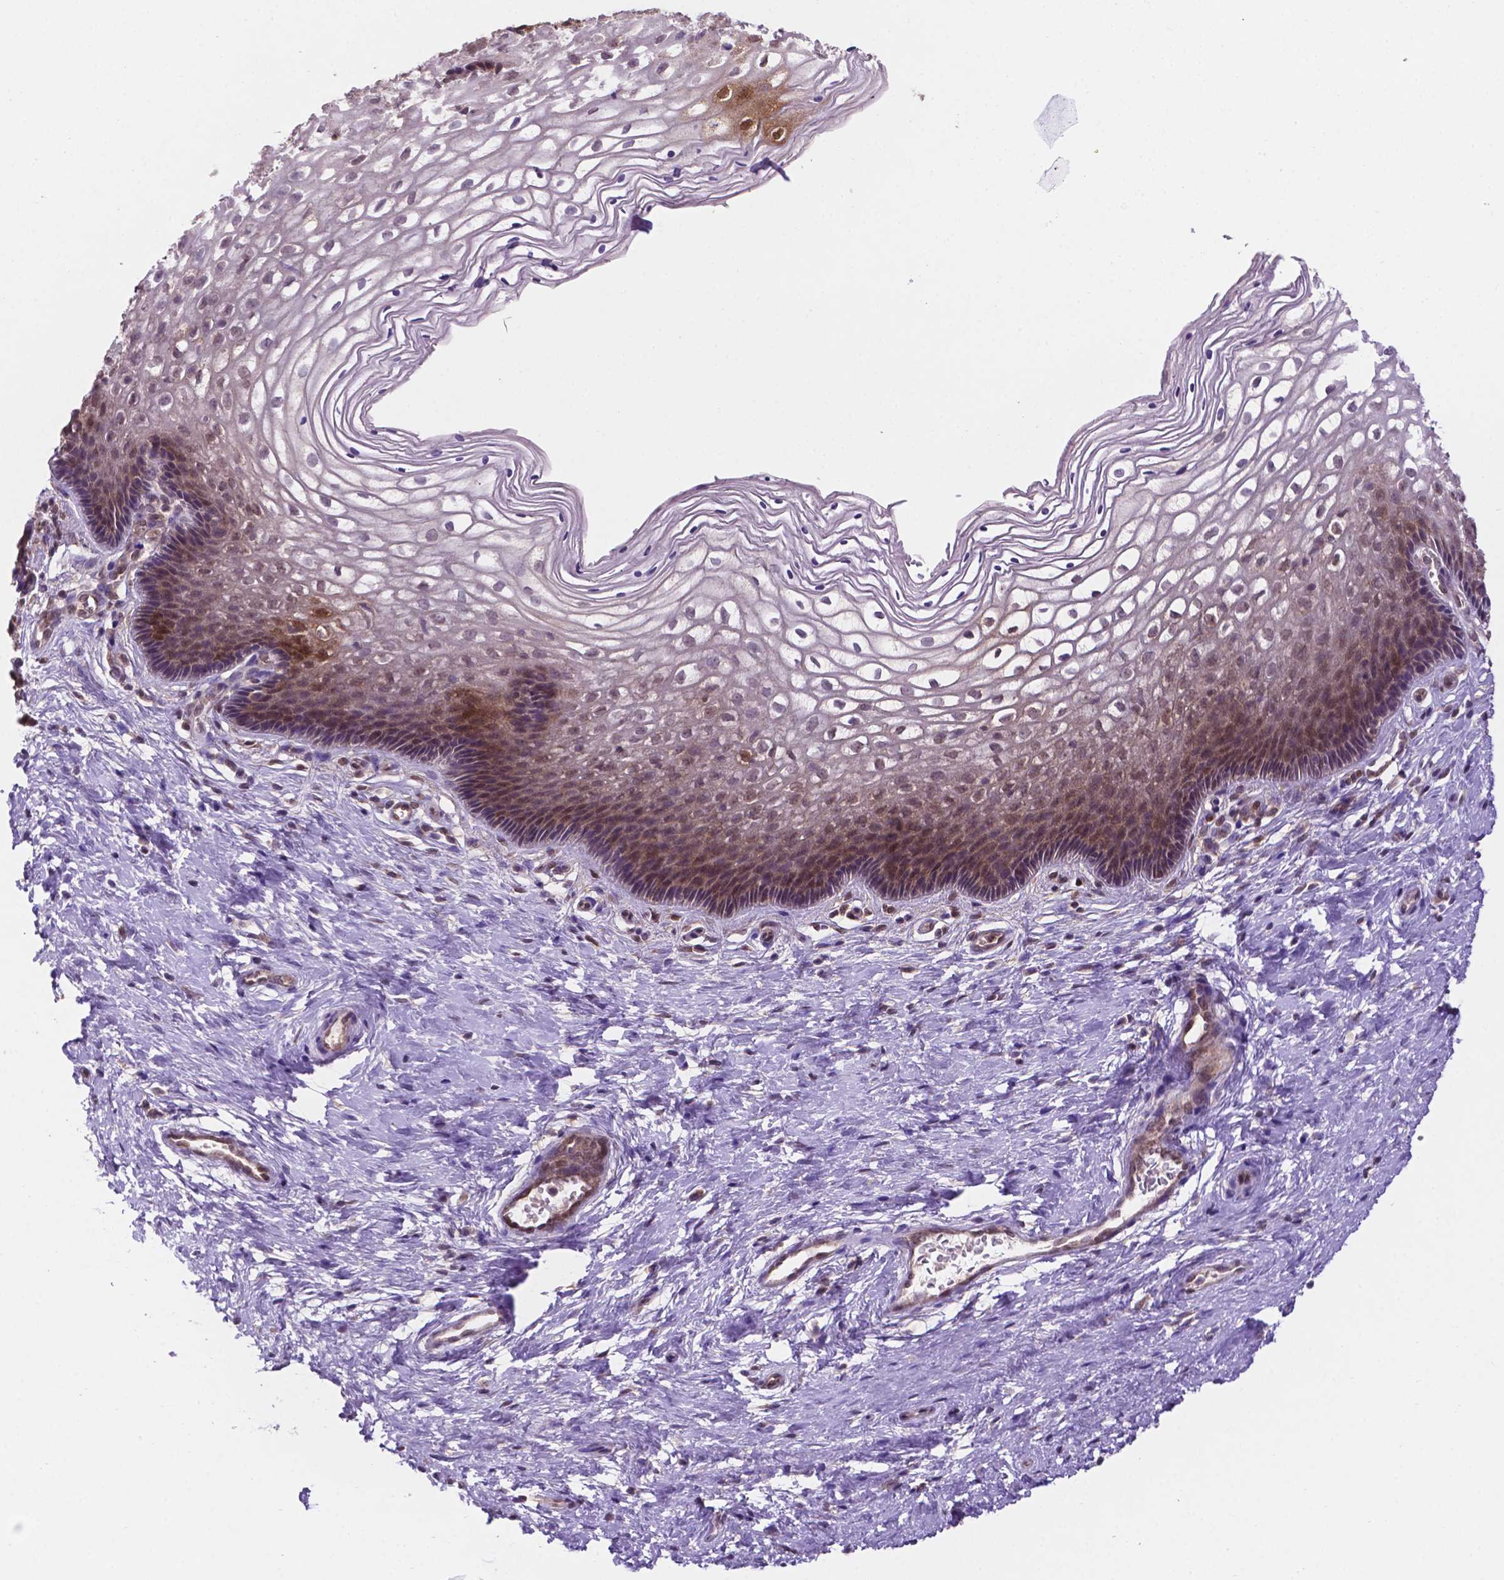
{"staining": {"intensity": "weak", "quantity": "25%-75%", "location": "cytoplasmic/membranous,nuclear"}, "tissue": "cervix", "cell_type": "Glandular cells", "image_type": "normal", "snomed": [{"axis": "morphology", "description": "Normal tissue, NOS"}, {"axis": "topography", "description": "Cervix"}], "caption": "High-magnification brightfield microscopy of normal cervix stained with DAB (brown) and counterstained with hematoxylin (blue). glandular cells exhibit weak cytoplasmic/membranous,nuclear expression is appreciated in about25%-75% of cells.", "gene": "UBE2L6", "patient": {"sex": "female", "age": 34}}